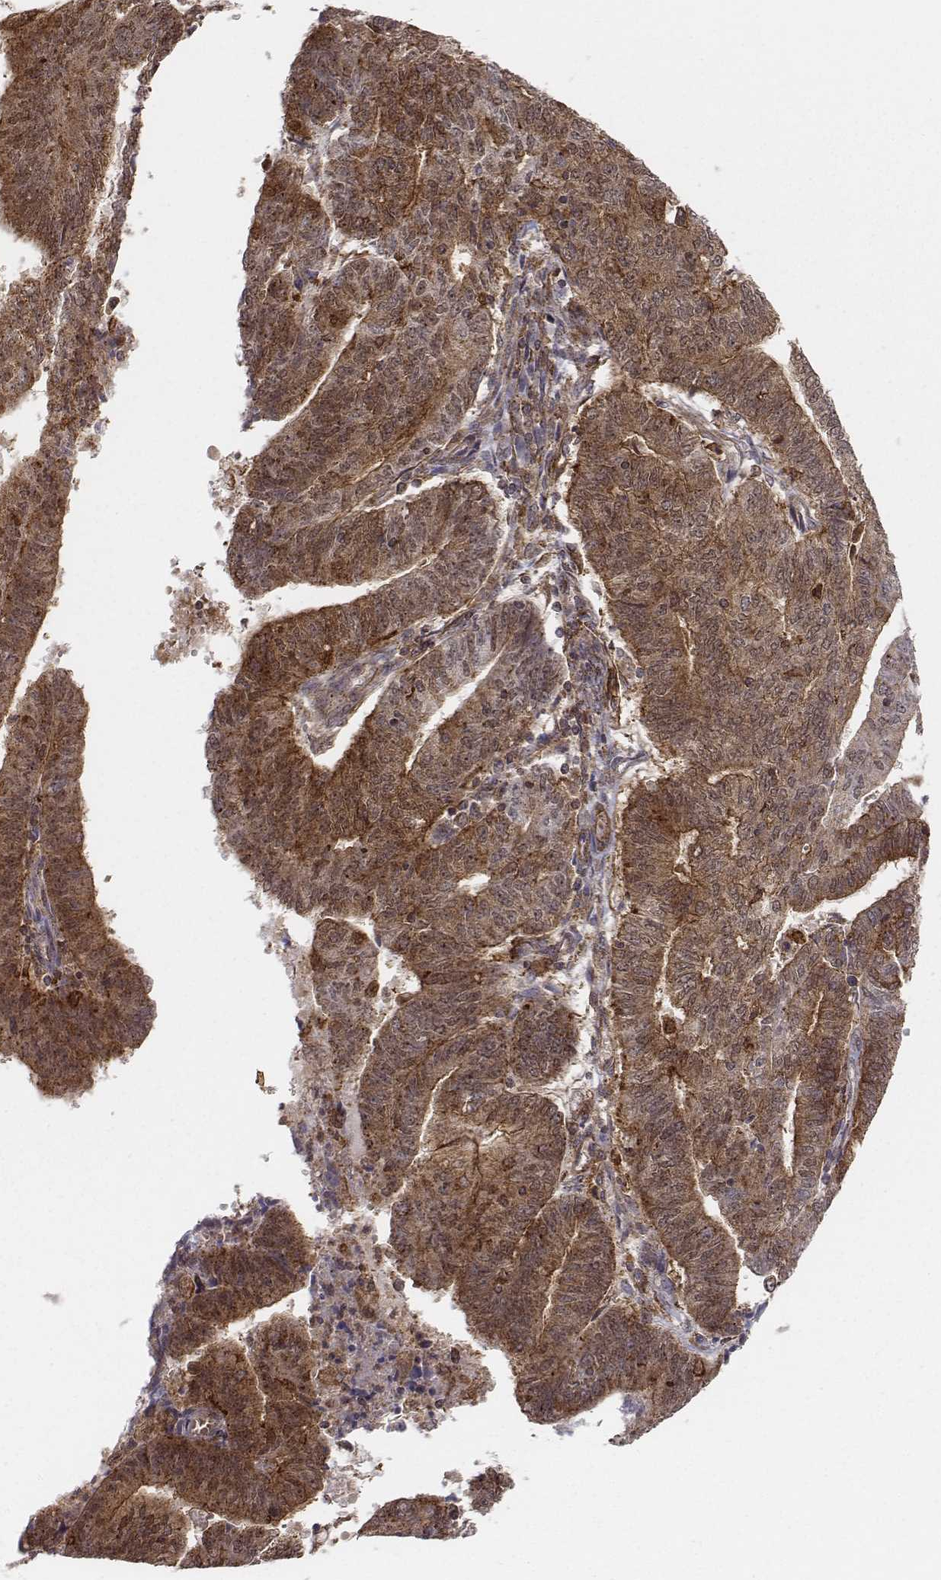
{"staining": {"intensity": "strong", "quantity": ">75%", "location": "cytoplasmic/membranous,nuclear"}, "tissue": "endometrial cancer", "cell_type": "Tumor cells", "image_type": "cancer", "snomed": [{"axis": "morphology", "description": "Adenocarcinoma, NOS"}, {"axis": "topography", "description": "Endometrium"}], "caption": "A high-resolution micrograph shows IHC staining of endometrial adenocarcinoma, which demonstrates strong cytoplasmic/membranous and nuclear staining in approximately >75% of tumor cells. Immunohistochemistry stains the protein of interest in brown and the nuclei are stained blue.", "gene": "ZFYVE19", "patient": {"sex": "female", "age": 82}}